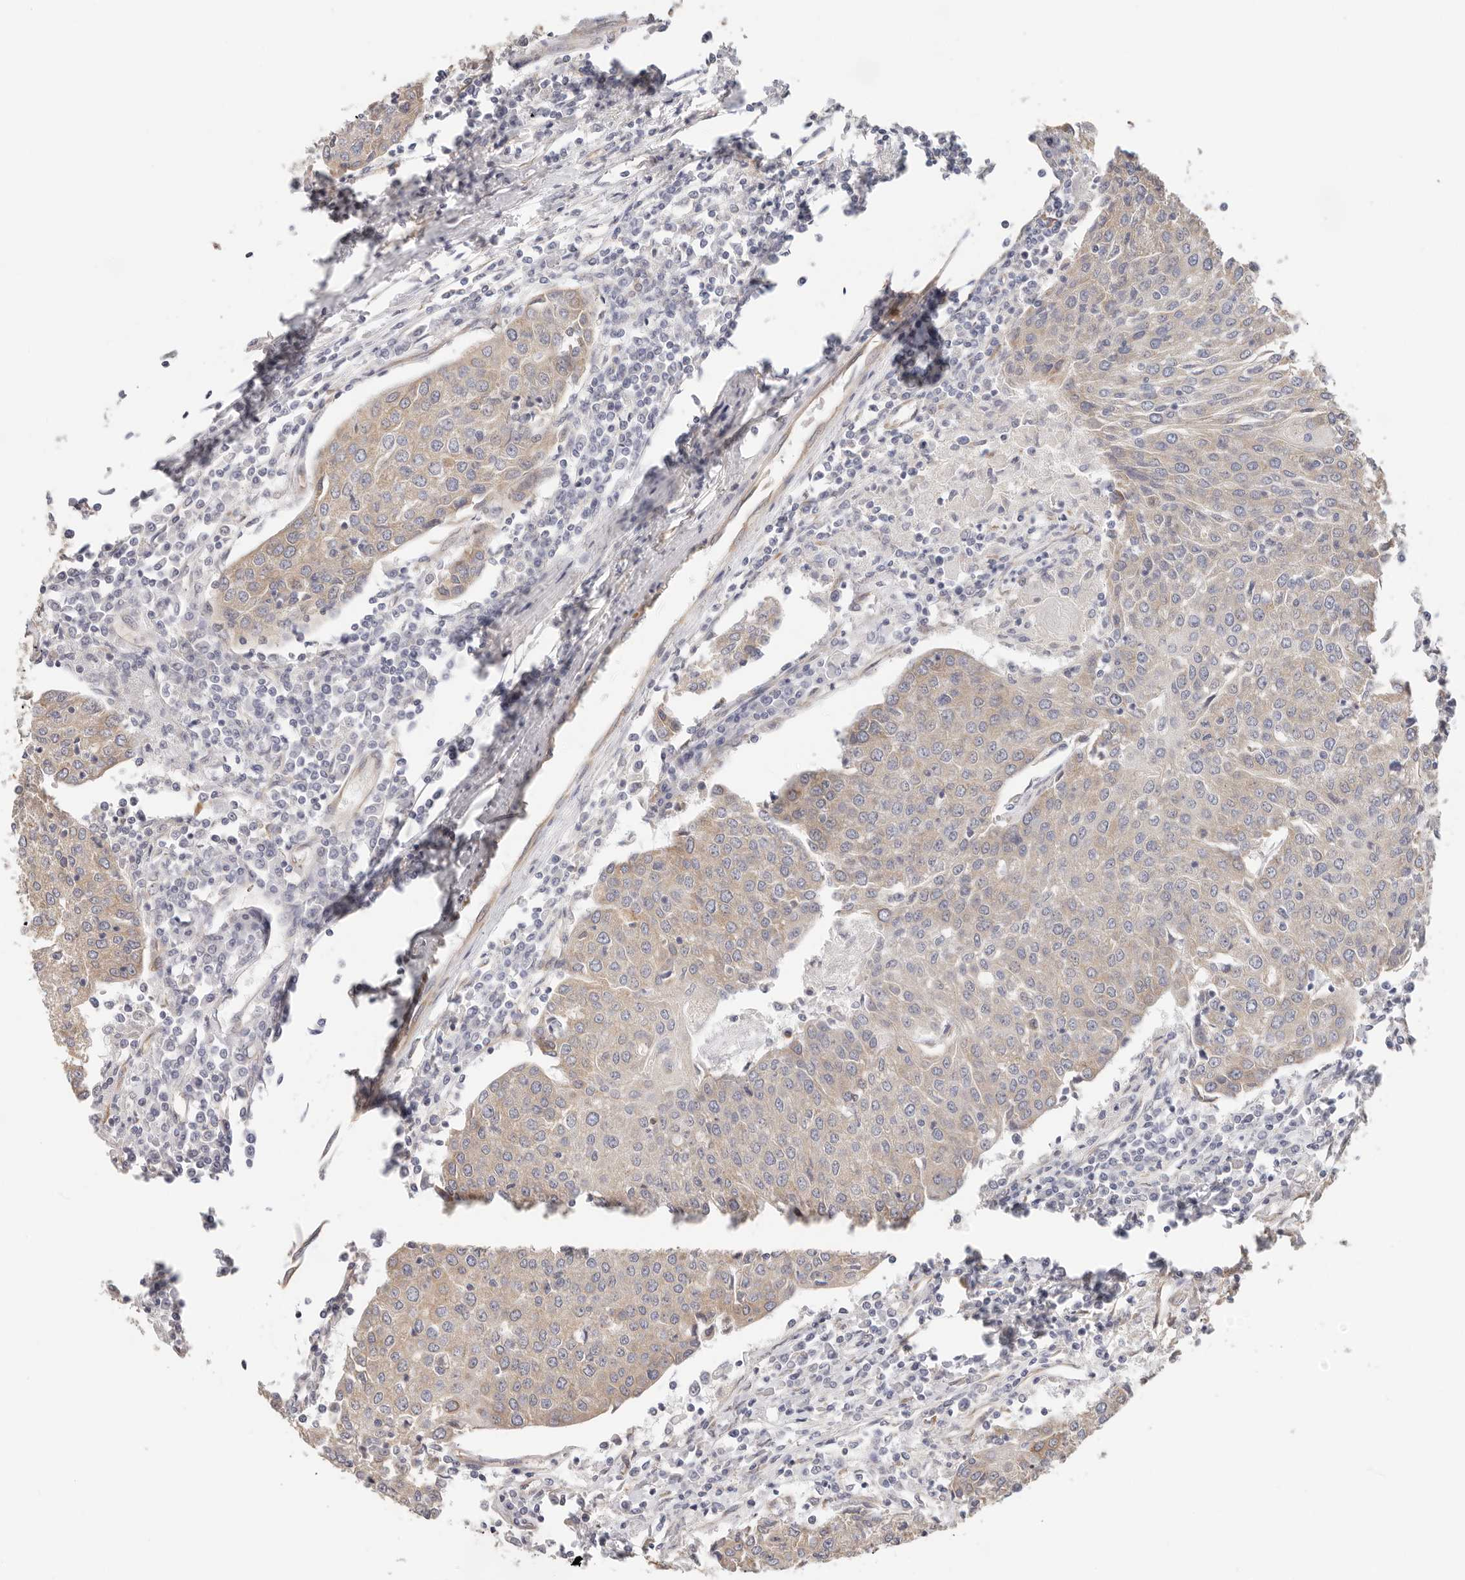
{"staining": {"intensity": "weak", "quantity": "<25%", "location": "cytoplasmic/membranous"}, "tissue": "urothelial cancer", "cell_type": "Tumor cells", "image_type": "cancer", "snomed": [{"axis": "morphology", "description": "Urothelial carcinoma, High grade"}, {"axis": "topography", "description": "Urinary bladder"}], "caption": "High power microscopy image of an immunohistochemistry micrograph of urothelial cancer, revealing no significant staining in tumor cells.", "gene": "AFDN", "patient": {"sex": "female", "age": 85}}